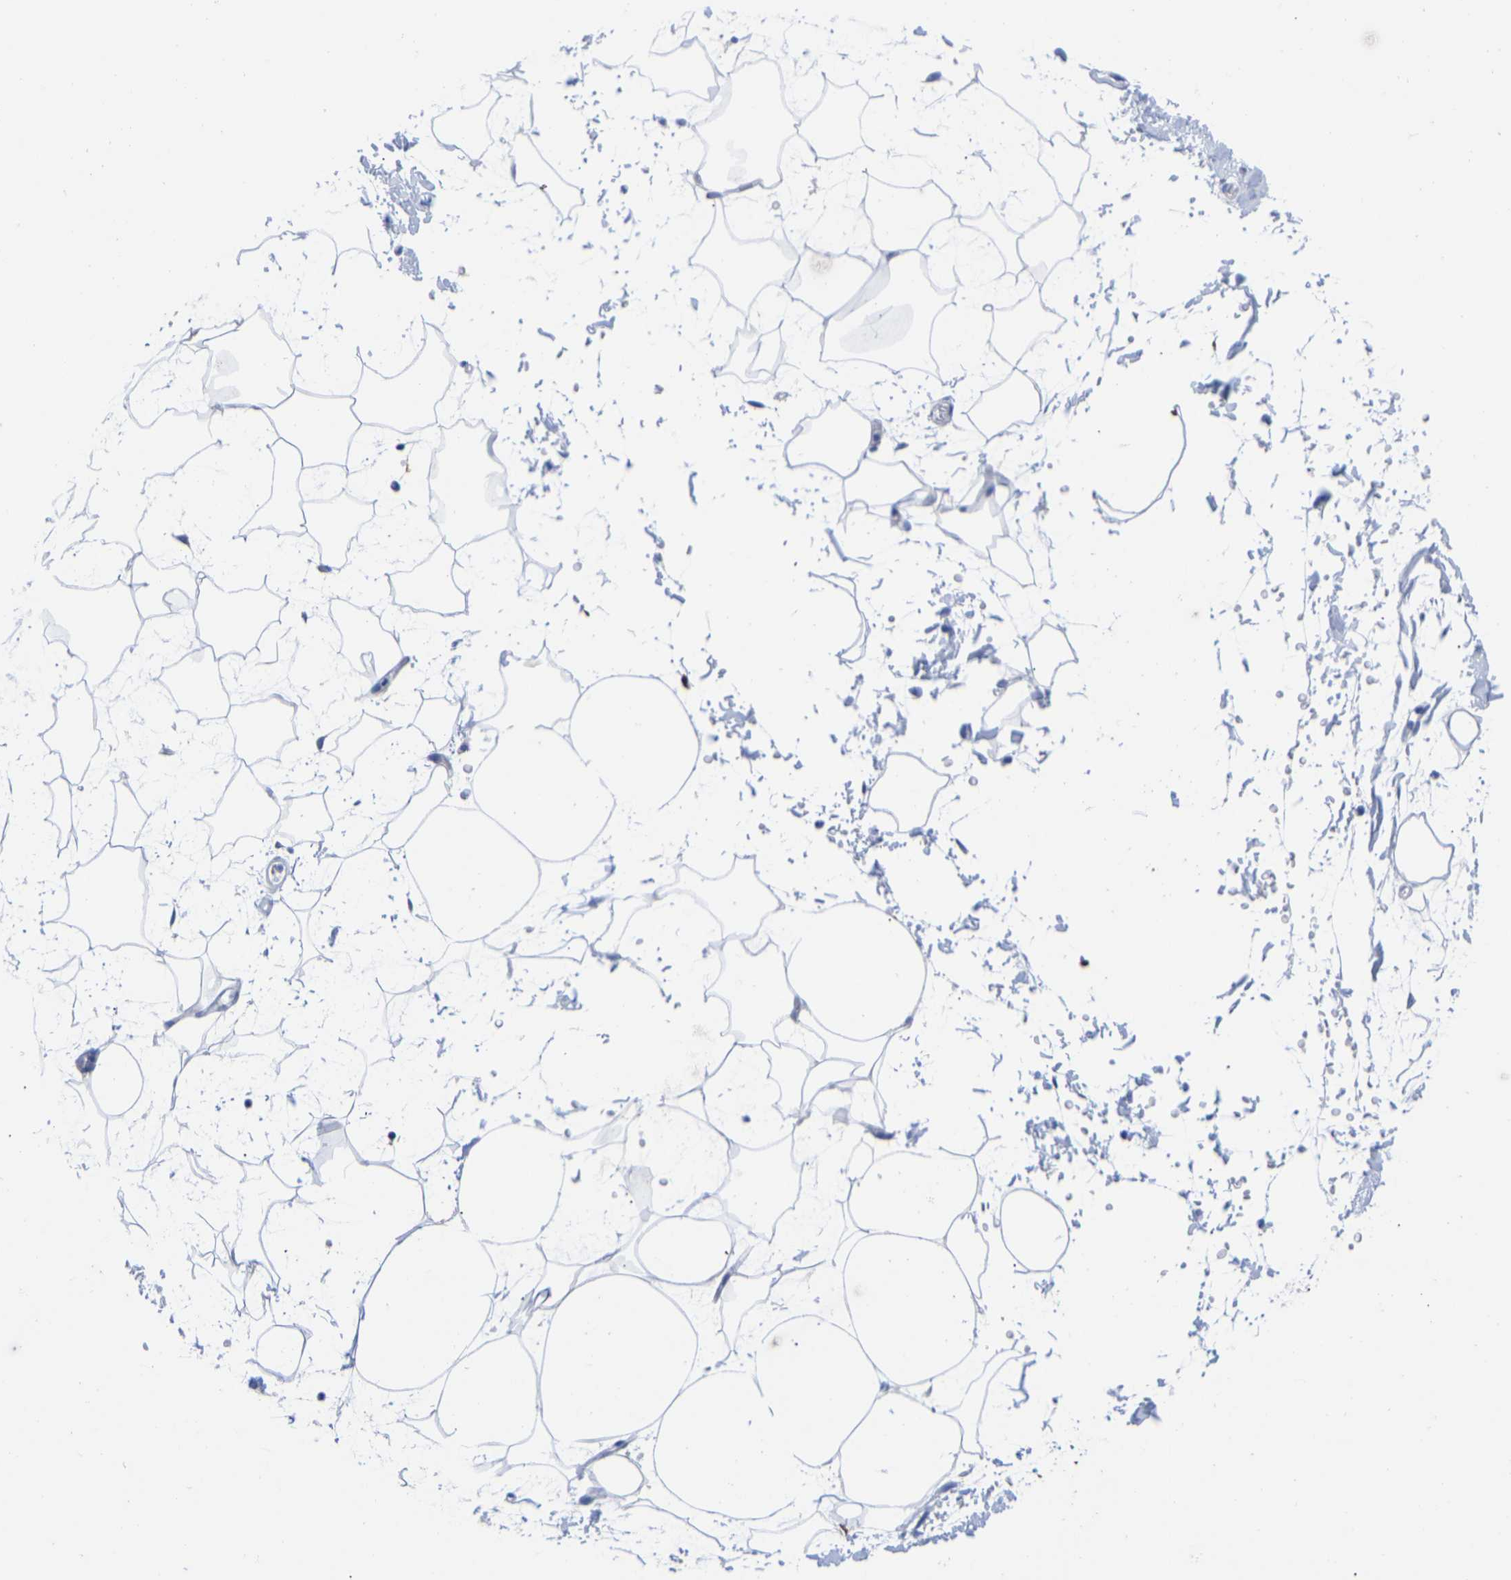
{"staining": {"intensity": "negative", "quantity": "none", "location": "none"}, "tissue": "adipose tissue", "cell_type": "Adipocytes", "image_type": "normal", "snomed": [{"axis": "morphology", "description": "Normal tissue, NOS"}, {"axis": "topography", "description": "Soft tissue"}], "caption": "The micrograph displays no staining of adipocytes in normal adipose tissue.", "gene": "GPA33", "patient": {"sex": "male", "age": 72}}